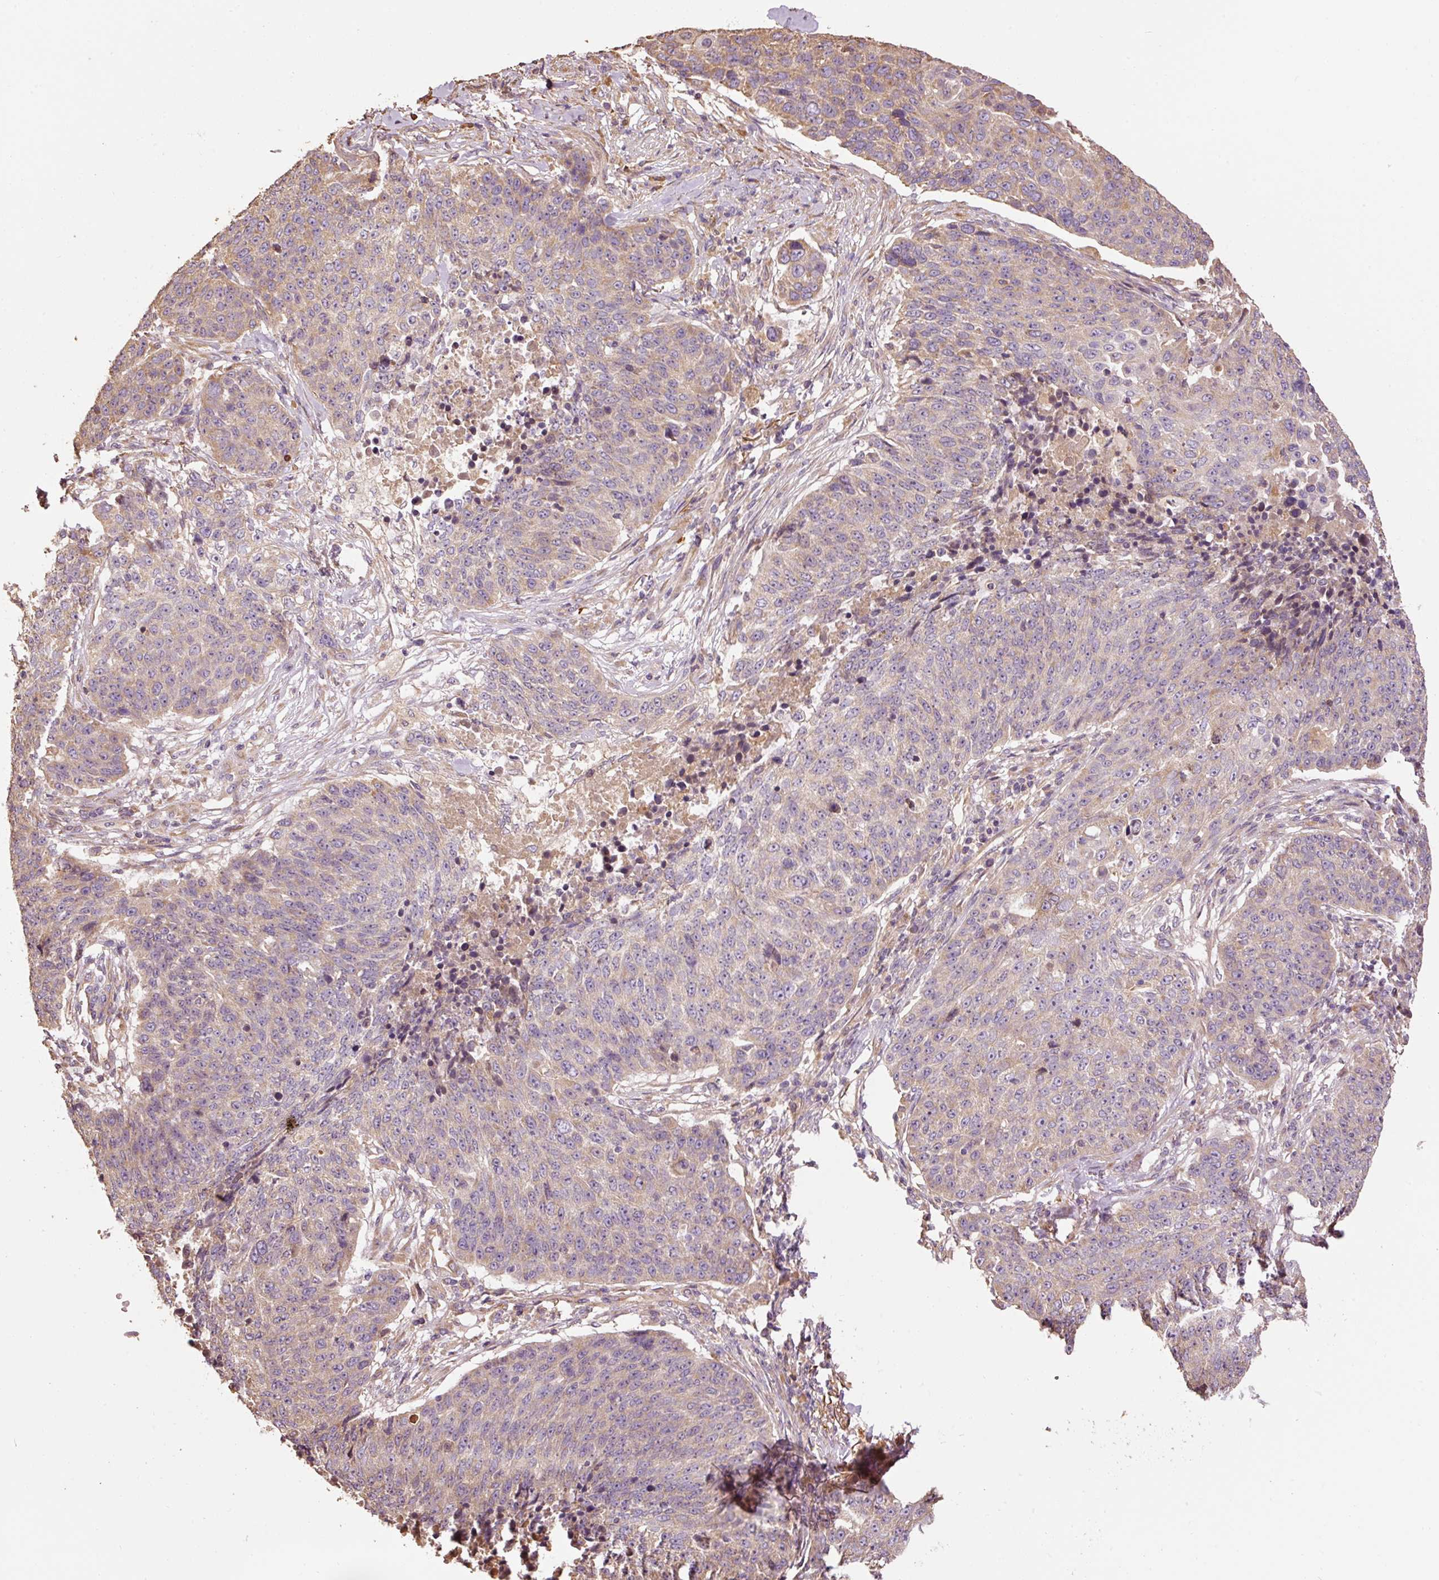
{"staining": {"intensity": "weak", "quantity": "25%-75%", "location": "cytoplasmic/membranous"}, "tissue": "lung cancer", "cell_type": "Tumor cells", "image_type": "cancer", "snomed": [{"axis": "morphology", "description": "Normal tissue, NOS"}, {"axis": "morphology", "description": "Squamous cell carcinoma, NOS"}, {"axis": "topography", "description": "Lymph node"}, {"axis": "topography", "description": "Lung"}], "caption": "Immunohistochemistry of human lung squamous cell carcinoma reveals low levels of weak cytoplasmic/membranous expression in approximately 25%-75% of tumor cells.", "gene": "EFHC1", "patient": {"sex": "male", "age": 66}}